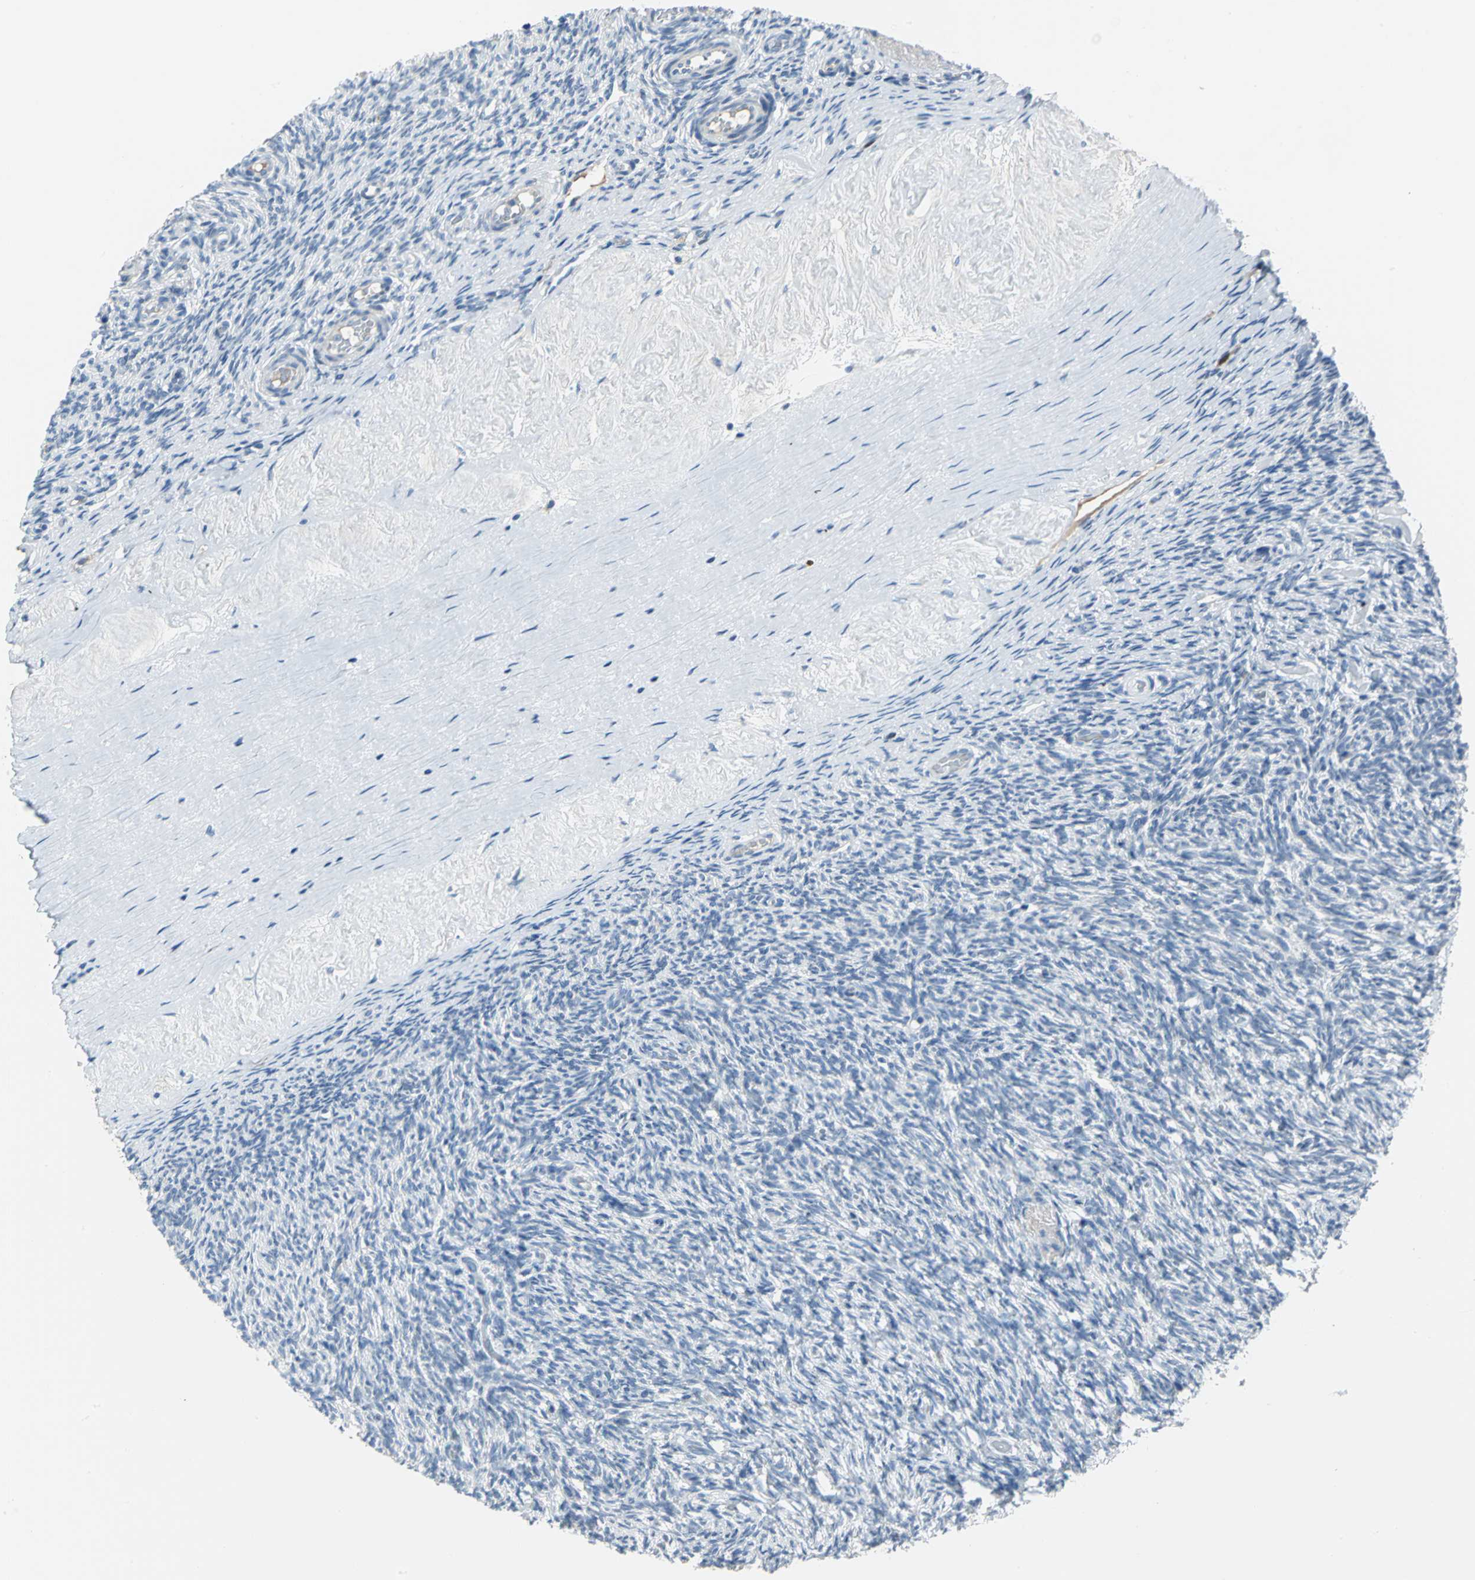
{"staining": {"intensity": "negative", "quantity": "none", "location": "none"}, "tissue": "ovary", "cell_type": "Ovarian stroma cells", "image_type": "normal", "snomed": [{"axis": "morphology", "description": "Normal tissue, NOS"}, {"axis": "topography", "description": "Ovary"}], "caption": "Ovary was stained to show a protein in brown. There is no significant positivity in ovarian stroma cells. Nuclei are stained in blue.", "gene": "MCM4", "patient": {"sex": "female", "age": 60}}